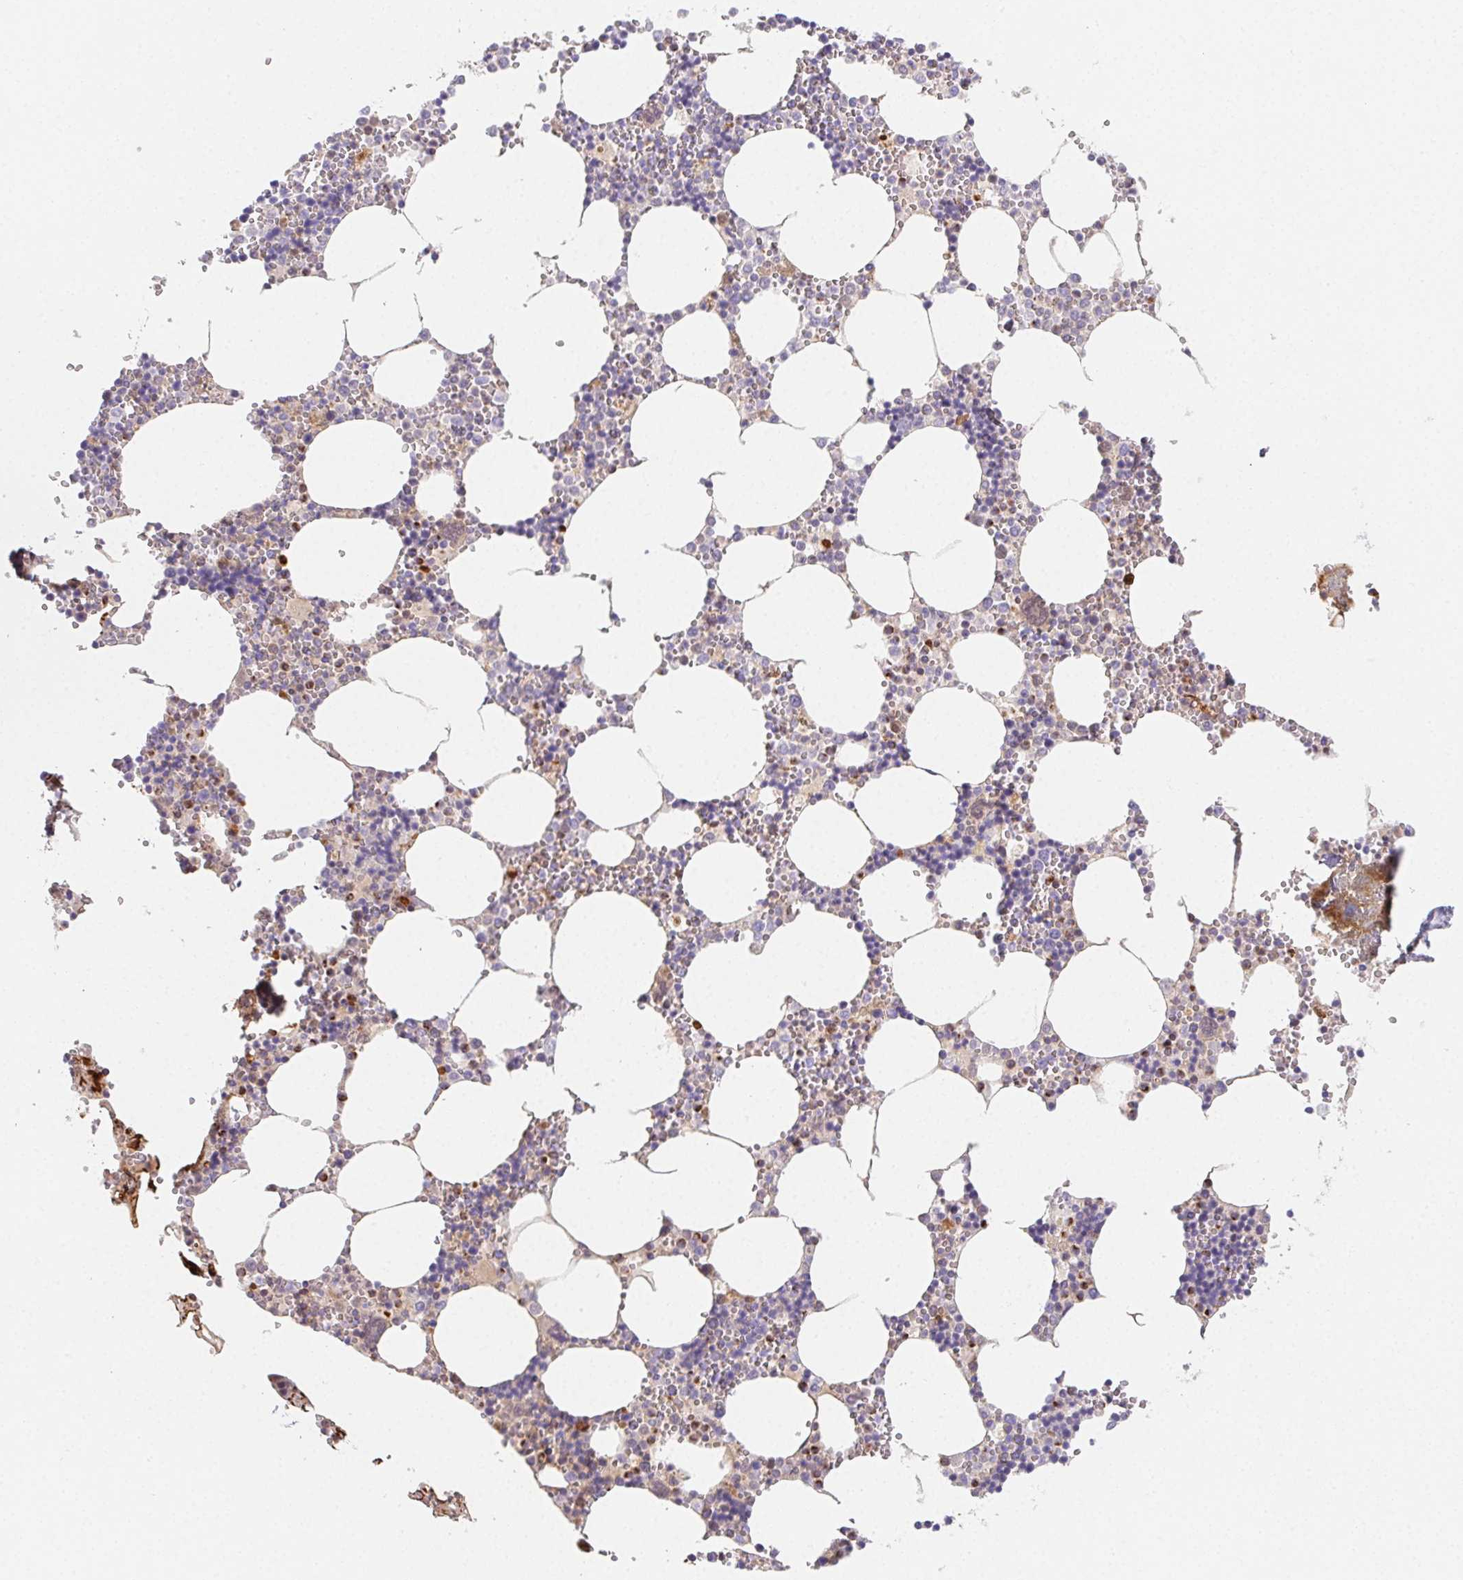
{"staining": {"intensity": "negative", "quantity": "none", "location": "none"}, "tissue": "bone marrow", "cell_type": "Hematopoietic cells", "image_type": "normal", "snomed": [{"axis": "morphology", "description": "Normal tissue, NOS"}, {"axis": "topography", "description": "Bone marrow"}], "caption": "Bone marrow was stained to show a protein in brown. There is no significant positivity in hematopoietic cells. (DAB immunohistochemistry with hematoxylin counter stain).", "gene": "ITIH2", "patient": {"sex": "male", "age": 54}}